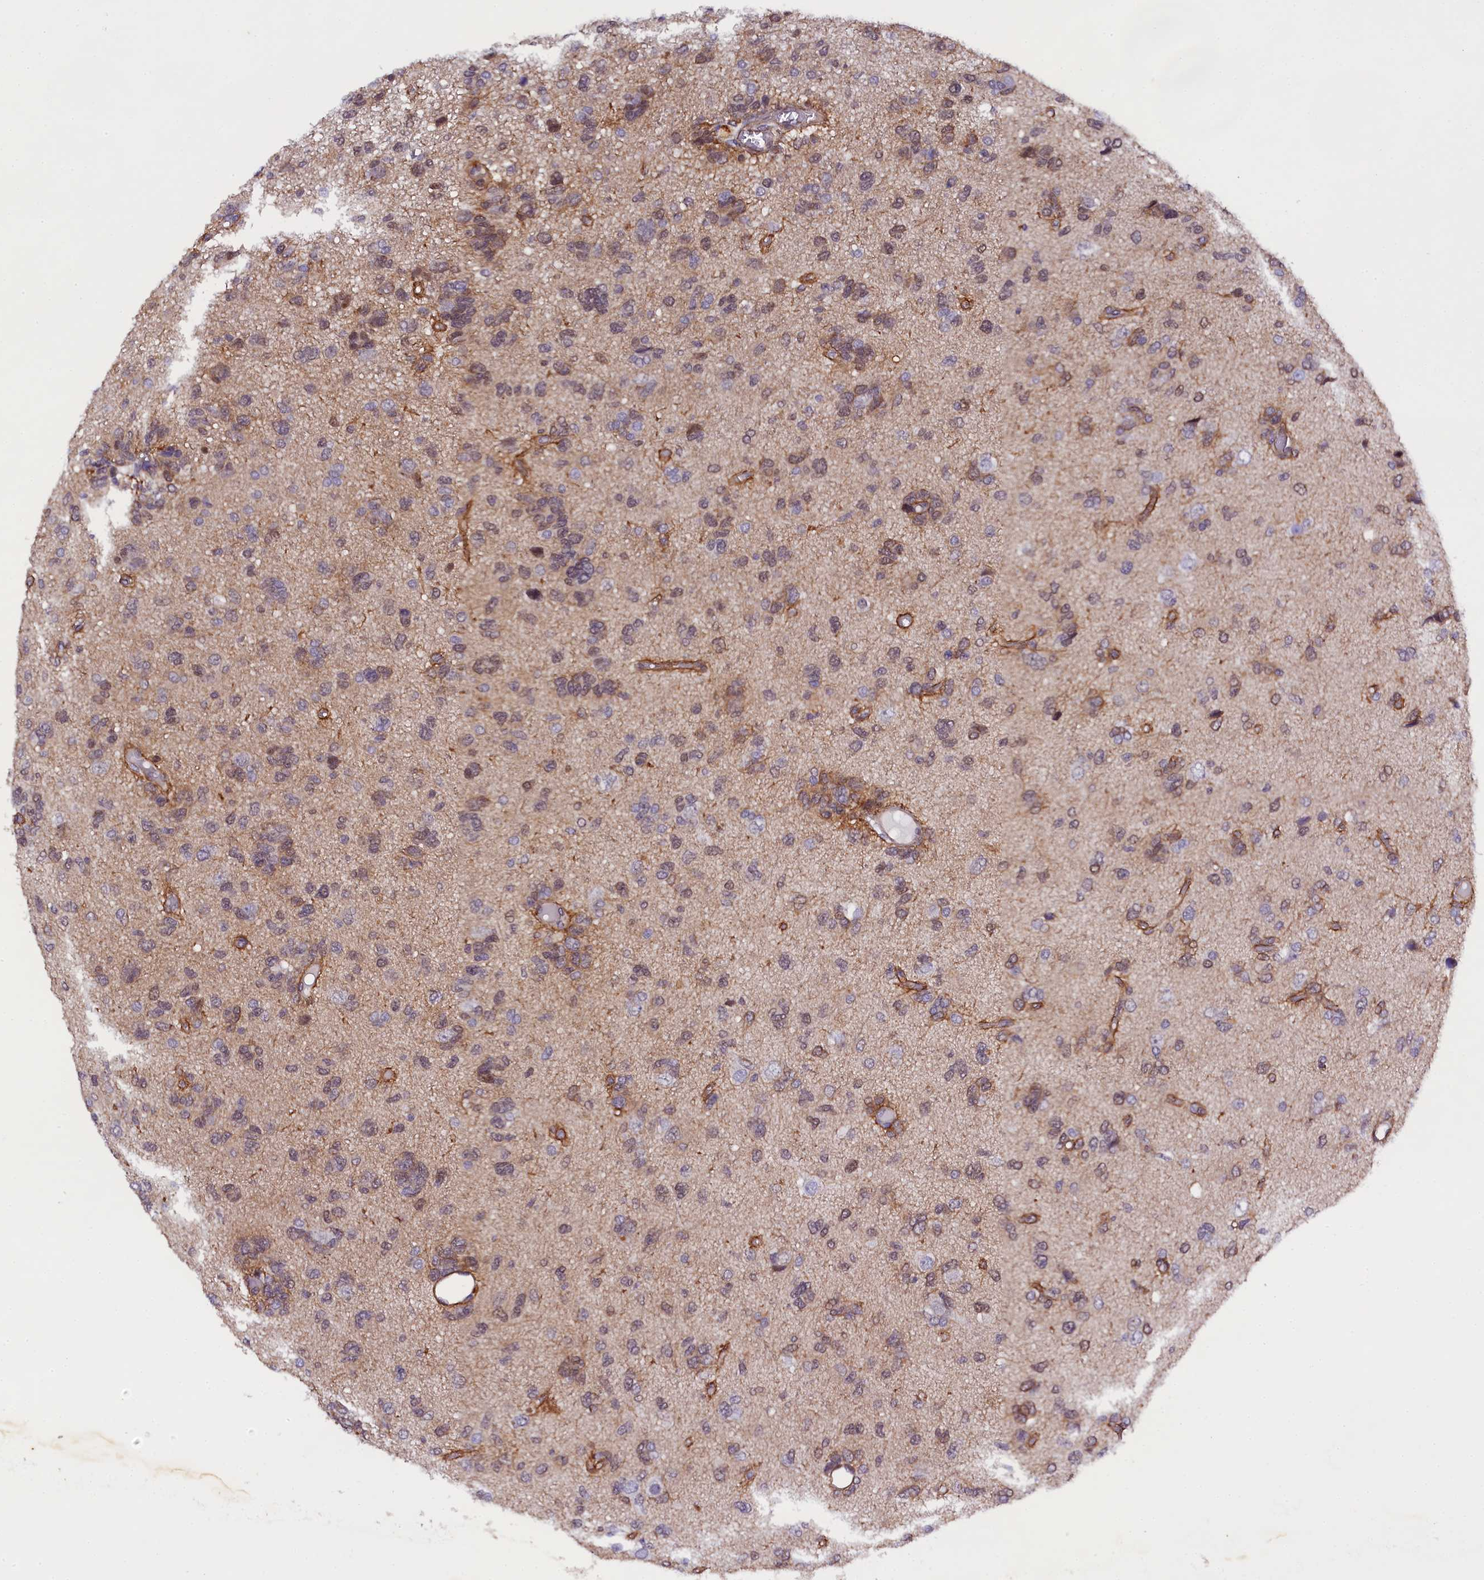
{"staining": {"intensity": "weak", "quantity": "25%-75%", "location": "nuclear"}, "tissue": "glioma", "cell_type": "Tumor cells", "image_type": "cancer", "snomed": [{"axis": "morphology", "description": "Glioma, malignant, High grade"}, {"axis": "topography", "description": "Brain"}], "caption": "This is an image of immunohistochemistry staining of glioma, which shows weak expression in the nuclear of tumor cells.", "gene": "SP4", "patient": {"sex": "female", "age": 59}}